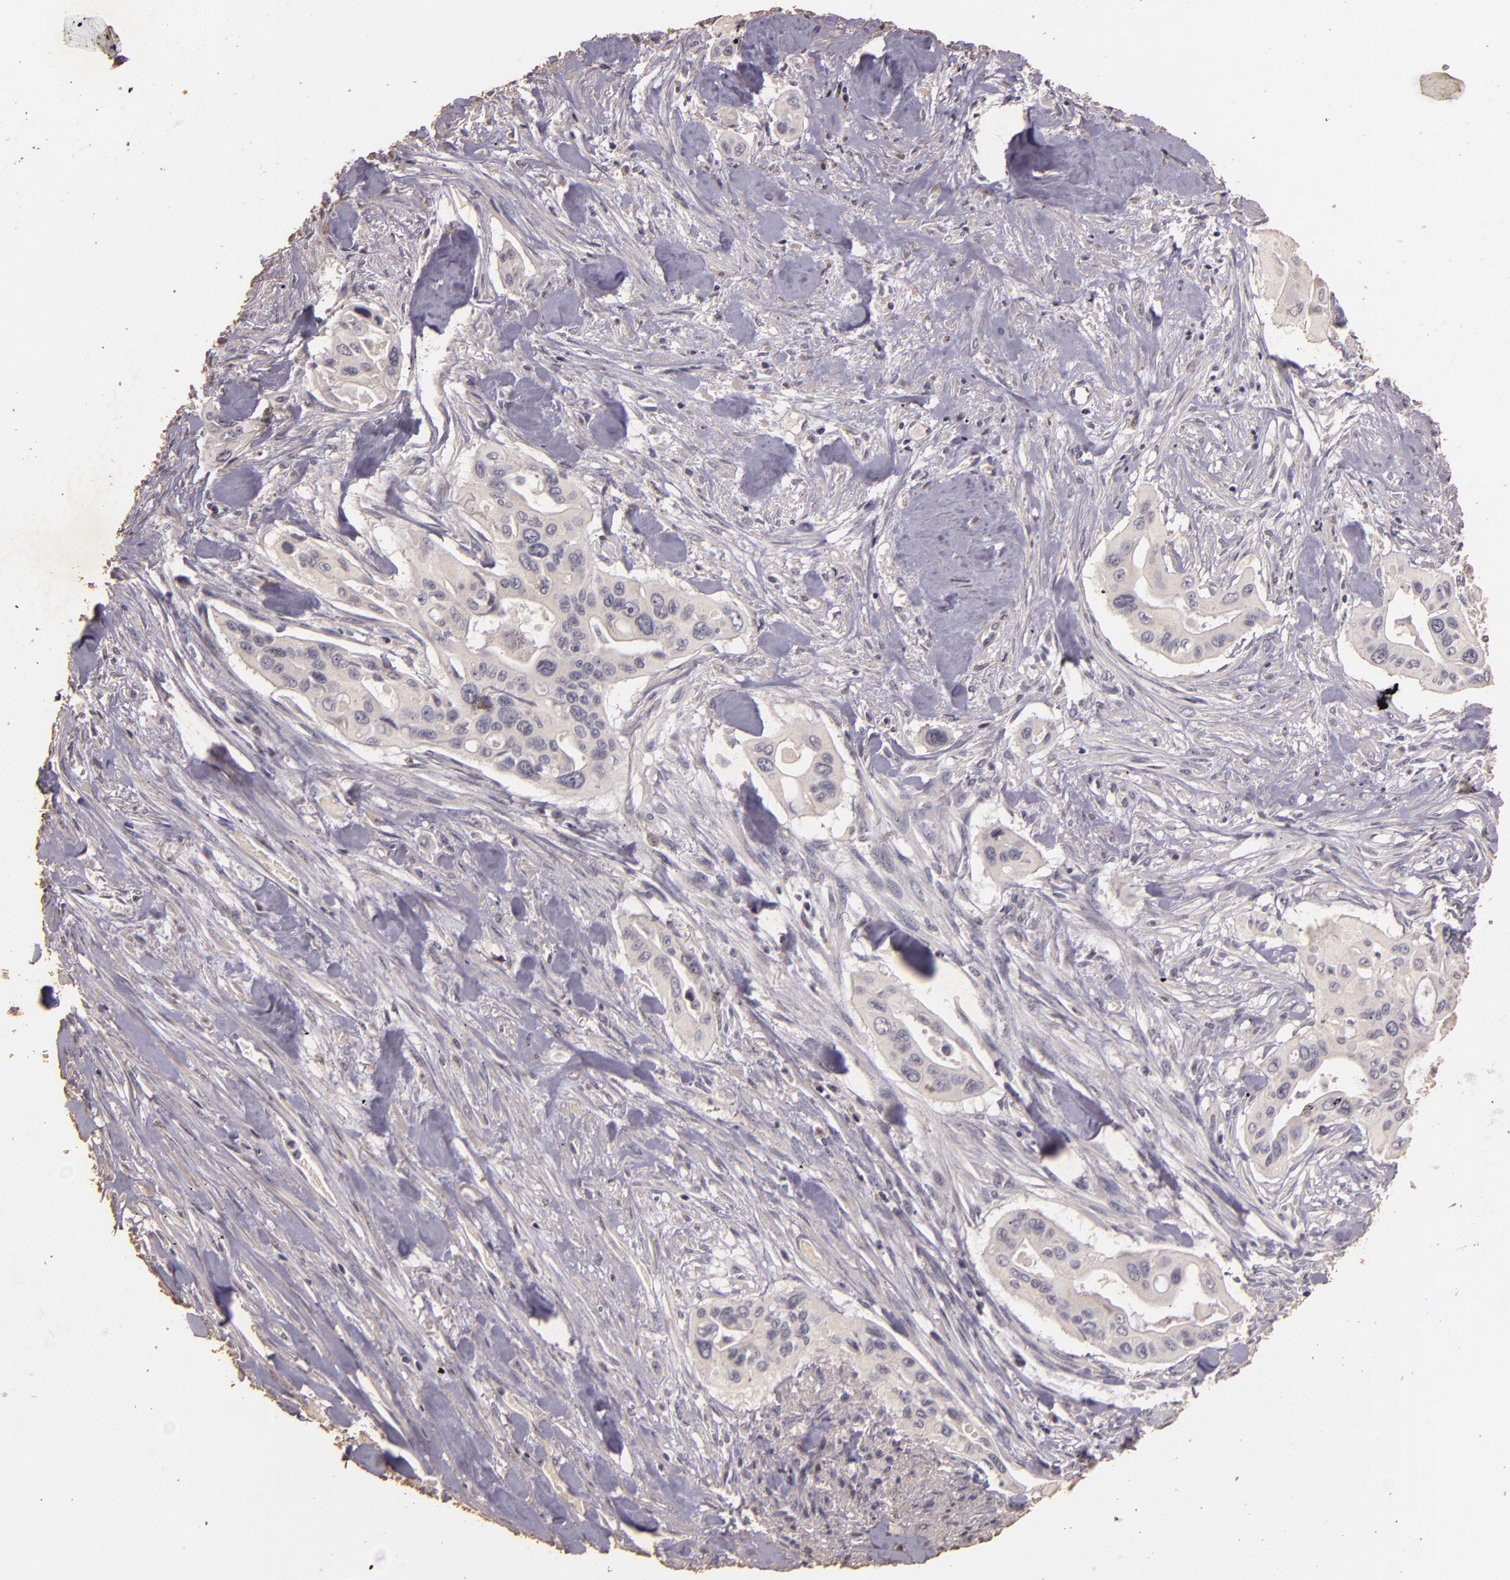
{"staining": {"intensity": "negative", "quantity": "none", "location": "none"}, "tissue": "pancreatic cancer", "cell_type": "Tumor cells", "image_type": "cancer", "snomed": [{"axis": "morphology", "description": "Adenocarcinoma, NOS"}, {"axis": "topography", "description": "Pancreas"}], "caption": "Tumor cells show no significant protein expression in pancreatic cancer (adenocarcinoma).", "gene": "BCL2L13", "patient": {"sex": "male", "age": 77}}